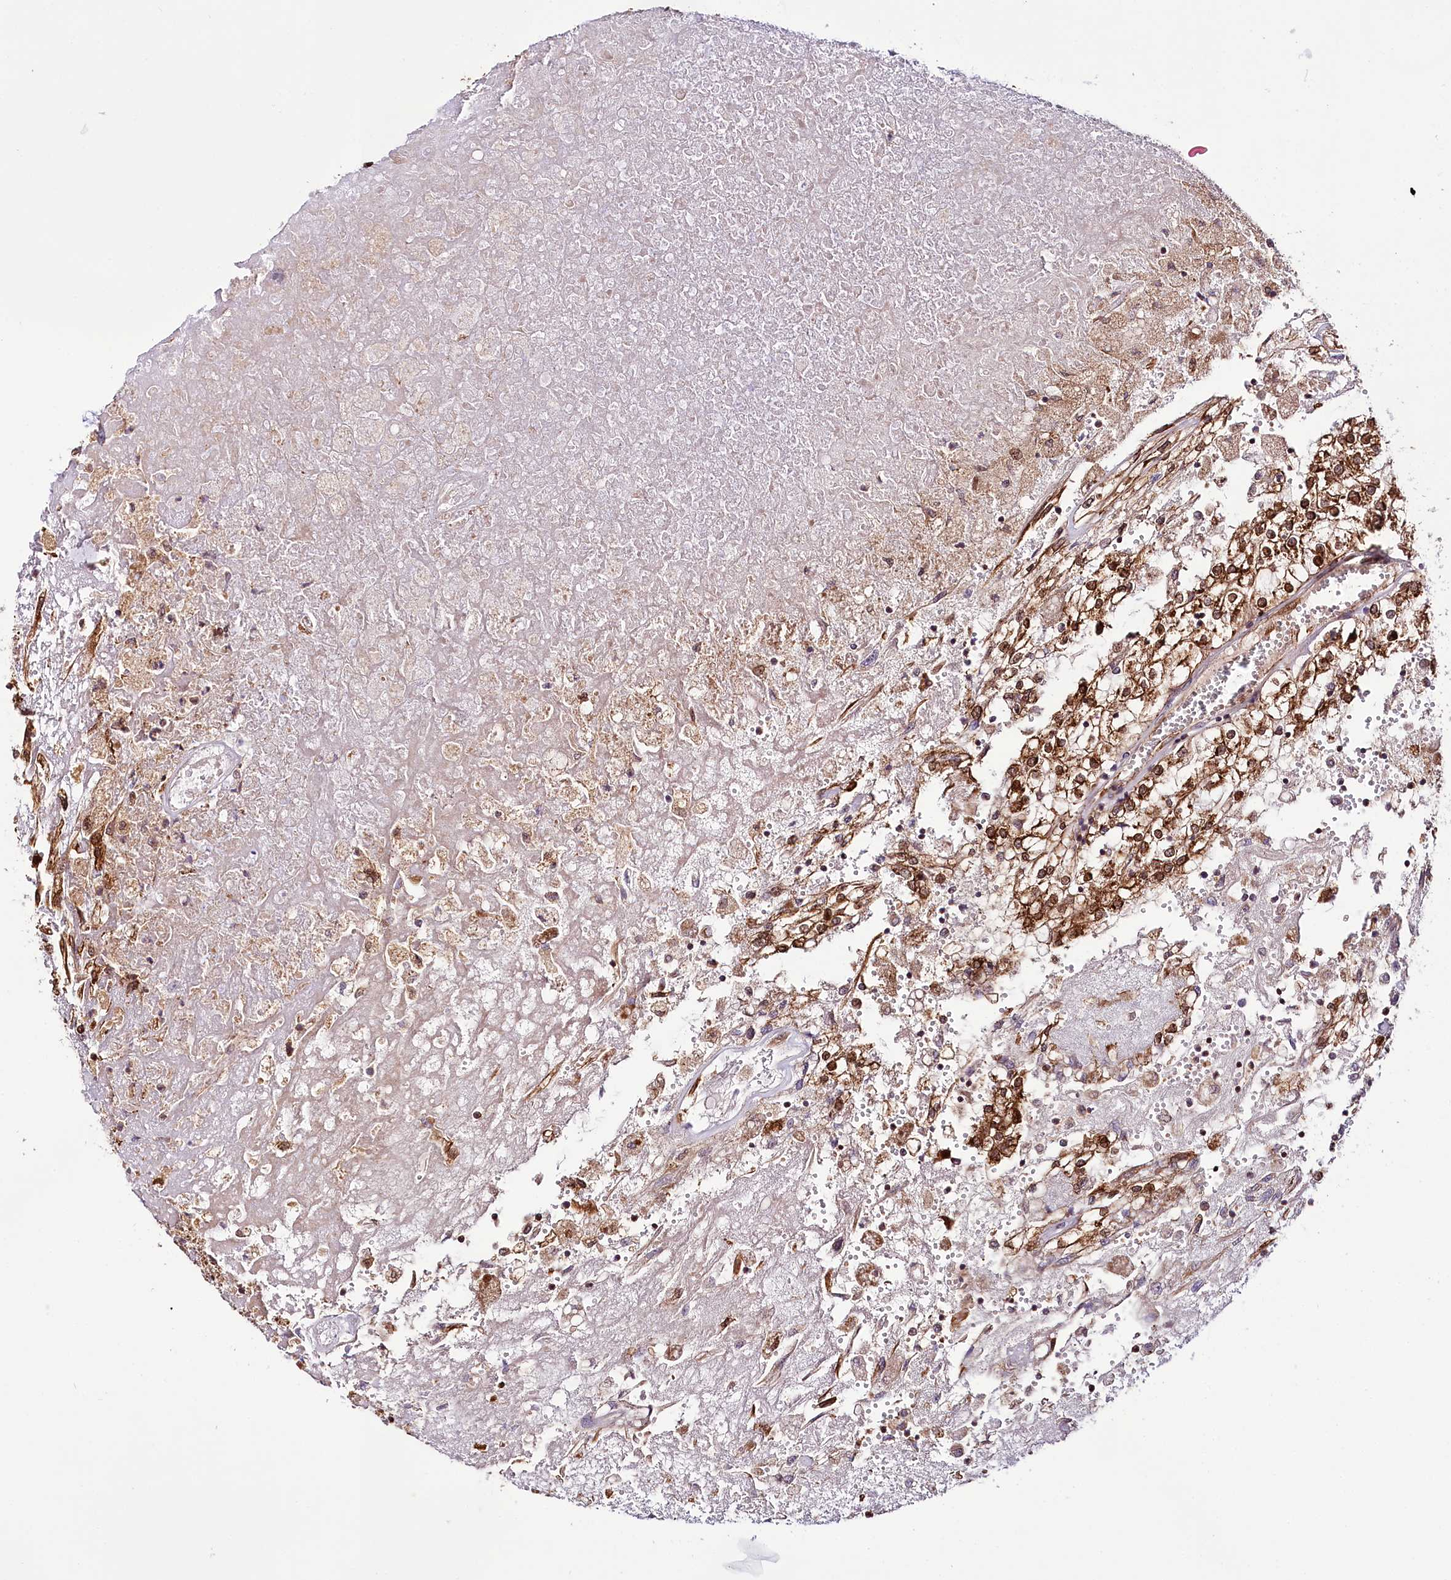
{"staining": {"intensity": "moderate", "quantity": ">75%", "location": "cytoplasmic/membranous,nuclear"}, "tissue": "renal cancer", "cell_type": "Tumor cells", "image_type": "cancer", "snomed": [{"axis": "morphology", "description": "Adenocarcinoma, NOS"}, {"axis": "topography", "description": "Kidney"}], "caption": "Immunohistochemistry (IHC) (DAB) staining of human renal cancer exhibits moderate cytoplasmic/membranous and nuclear protein expression in about >75% of tumor cells.", "gene": "CUTC", "patient": {"sex": "female", "age": 52}}